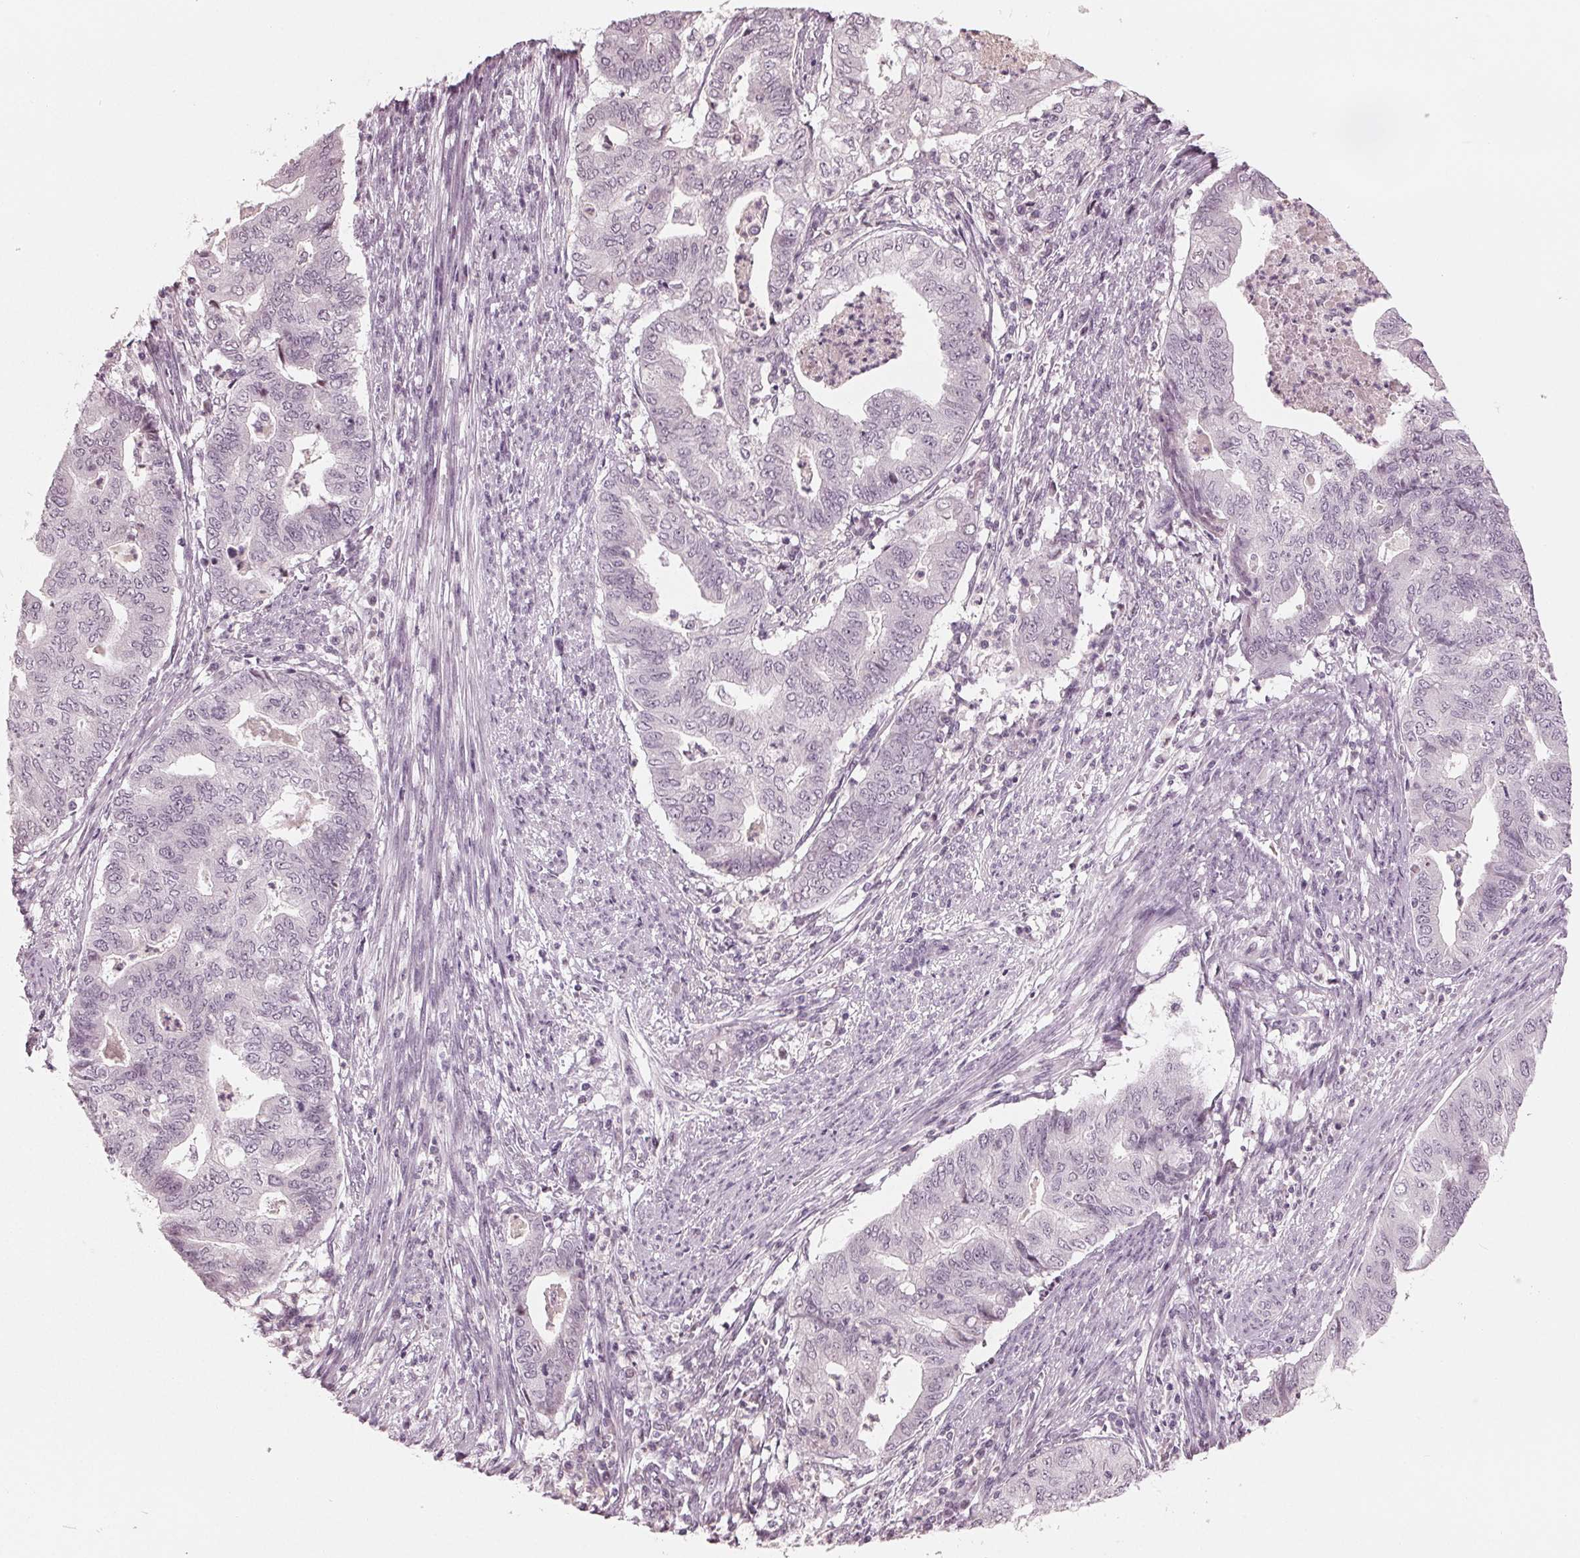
{"staining": {"intensity": "negative", "quantity": "none", "location": "none"}, "tissue": "endometrial cancer", "cell_type": "Tumor cells", "image_type": "cancer", "snomed": [{"axis": "morphology", "description": "Adenocarcinoma, NOS"}, {"axis": "topography", "description": "Endometrium"}], "caption": "Tumor cells show no significant staining in endometrial adenocarcinoma.", "gene": "ADPRHL1", "patient": {"sex": "female", "age": 79}}